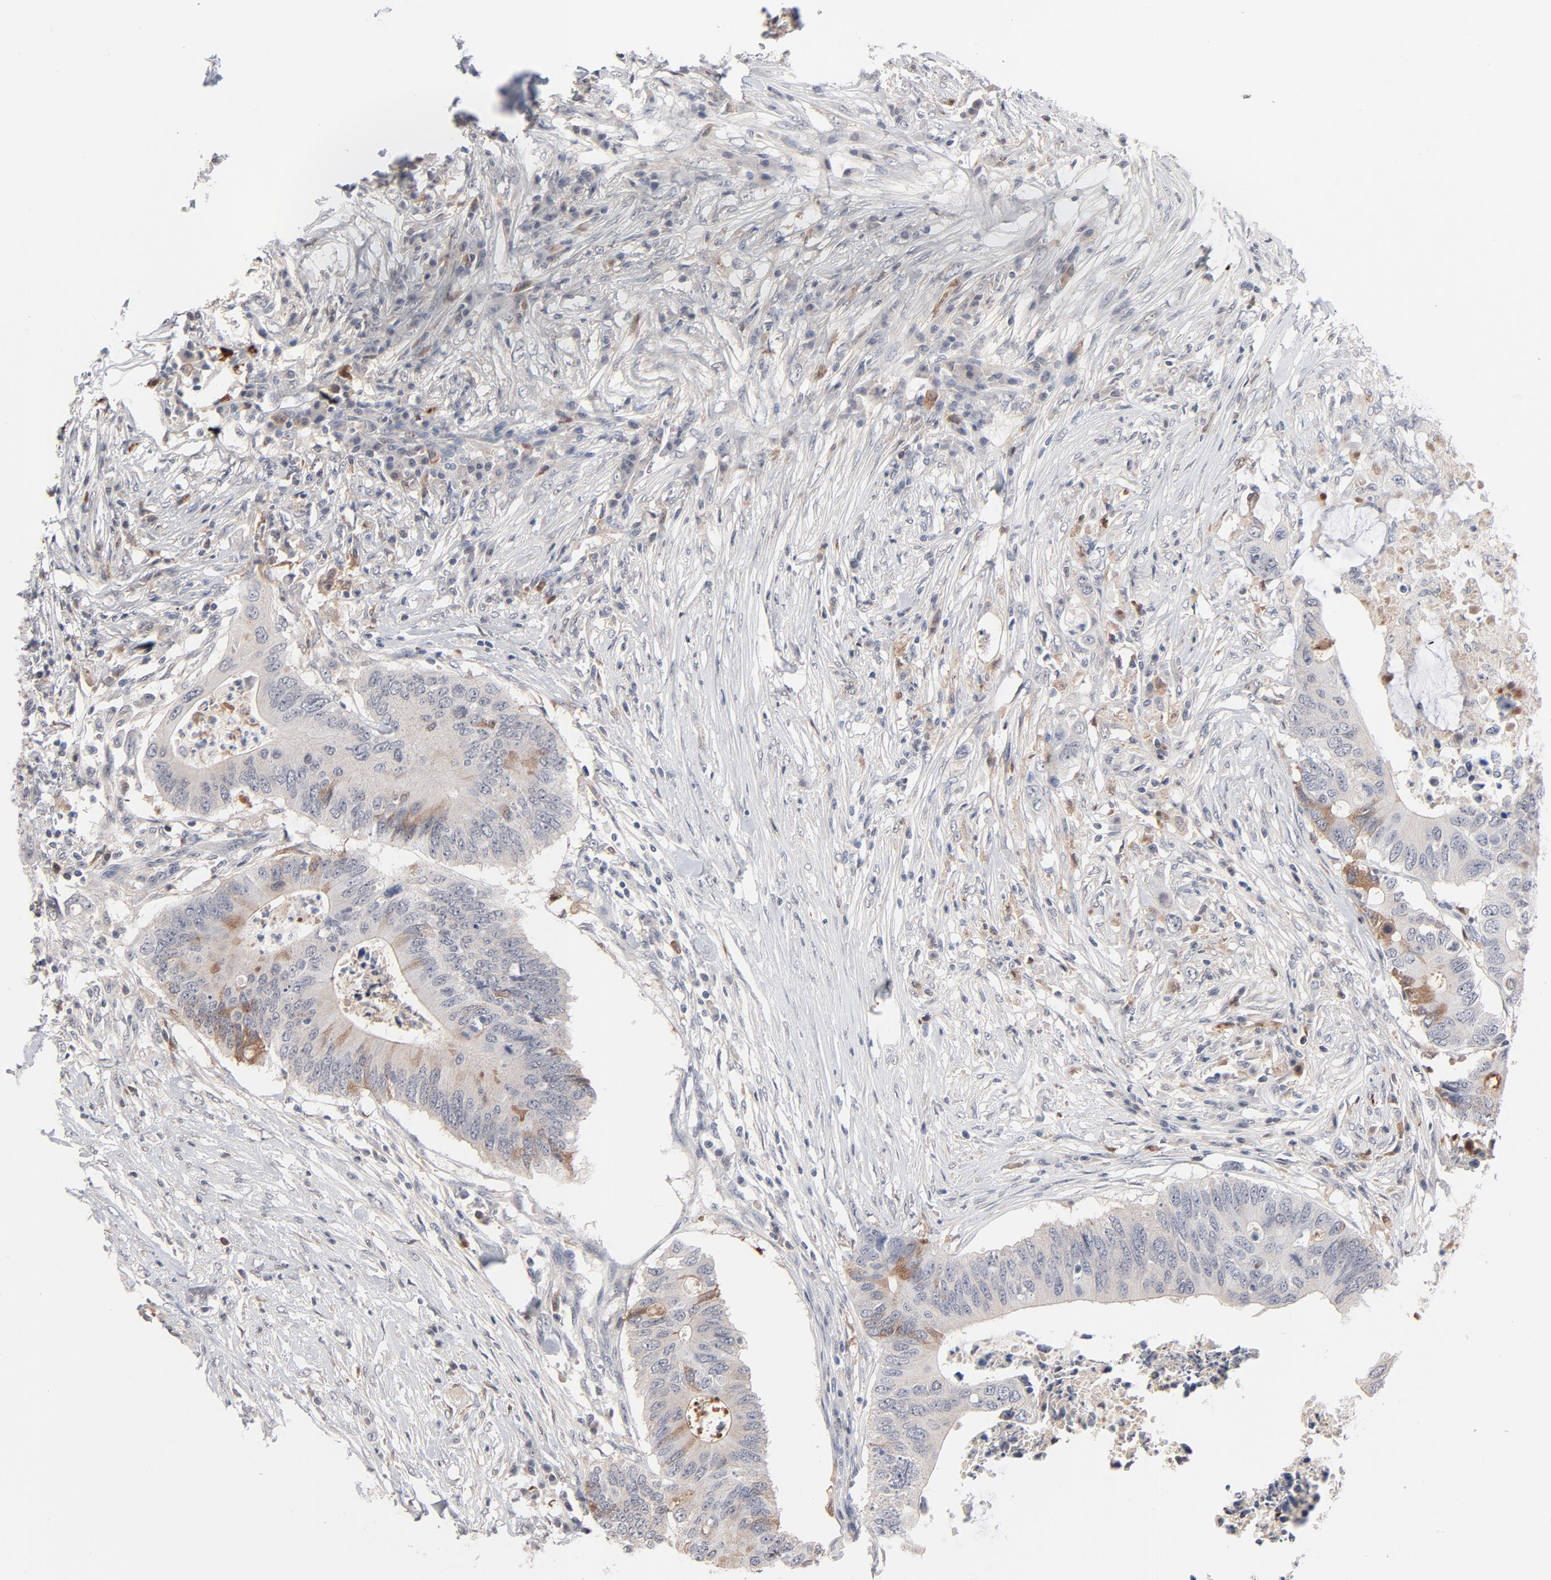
{"staining": {"intensity": "moderate", "quantity": "<25%", "location": "cytoplasmic/membranous"}, "tissue": "colorectal cancer", "cell_type": "Tumor cells", "image_type": "cancer", "snomed": [{"axis": "morphology", "description": "Adenocarcinoma, NOS"}, {"axis": "topography", "description": "Colon"}], "caption": "Immunohistochemistry (DAB (3,3'-diaminobenzidine)) staining of human colorectal adenocarcinoma demonstrates moderate cytoplasmic/membranous protein positivity in about <25% of tumor cells. The protein is shown in brown color, while the nuclei are stained blue.", "gene": "SERPINA4", "patient": {"sex": "male", "age": 71}}